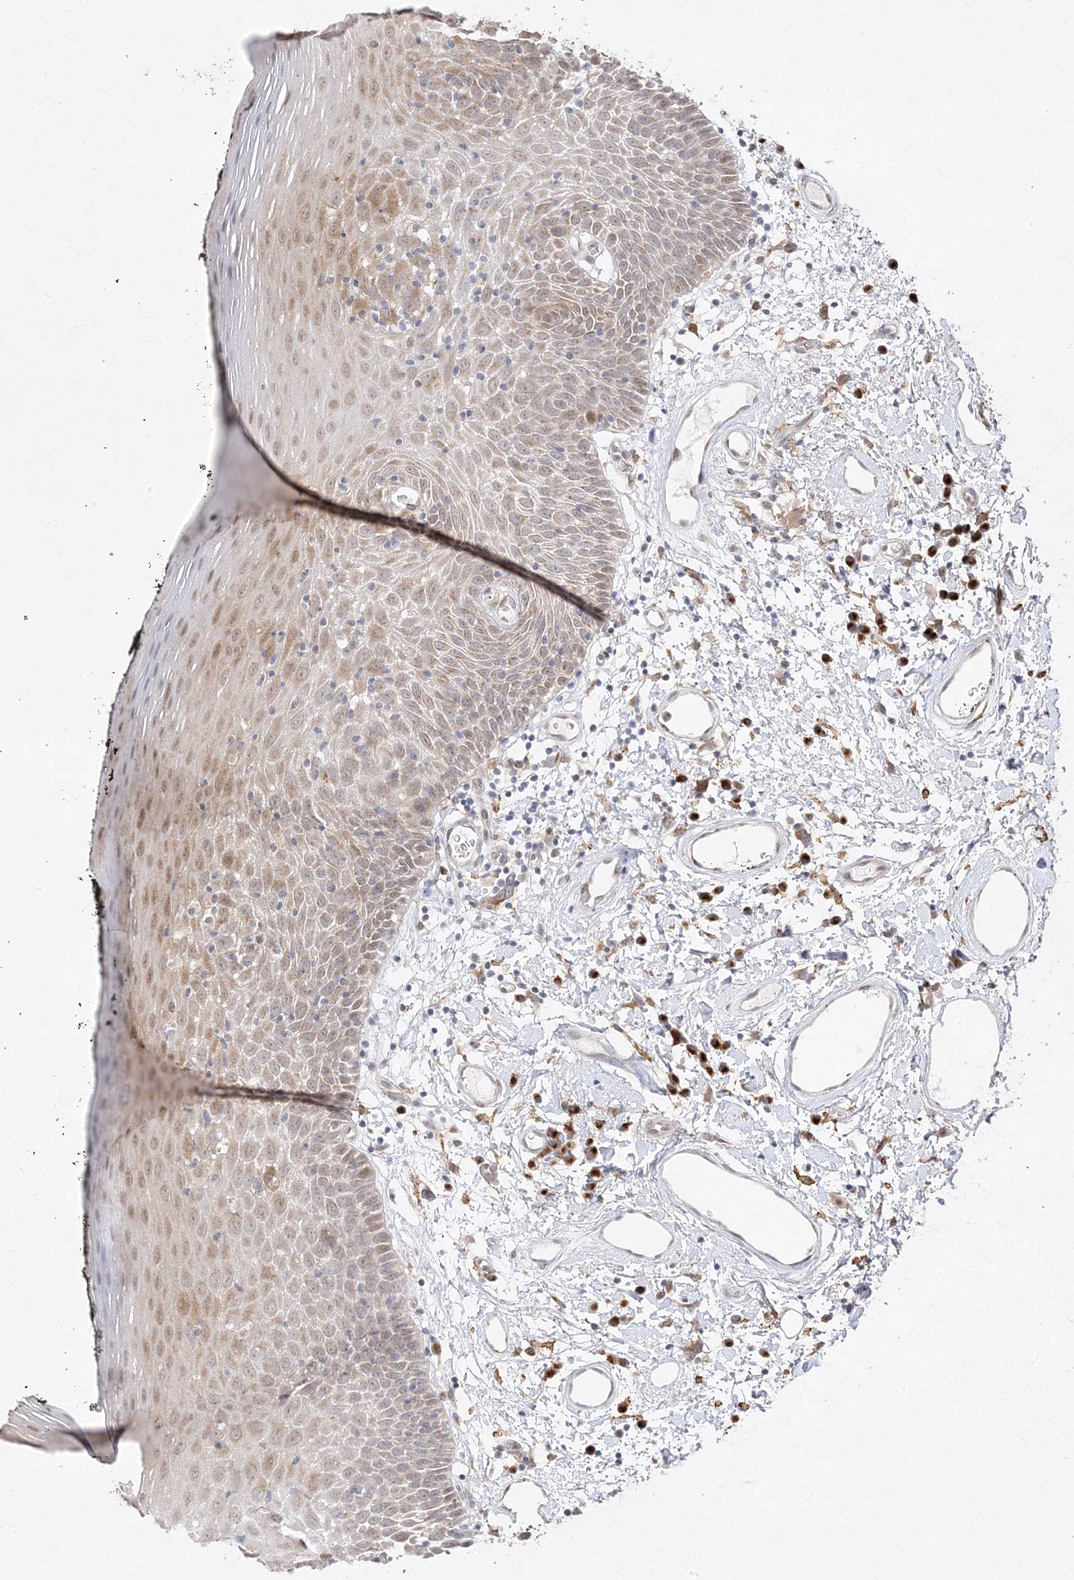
{"staining": {"intensity": "moderate", "quantity": "25%-75%", "location": "cytoplasmic/membranous"}, "tissue": "oral mucosa", "cell_type": "Squamous epithelial cells", "image_type": "normal", "snomed": [{"axis": "morphology", "description": "Normal tissue, NOS"}, {"axis": "topography", "description": "Oral tissue"}], "caption": "This micrograph exhibits immunohistochemistry staining of normal human oral mucosa, with medium moderate cytoplasmic/membranous expression in about 25%-75% of squamous epithelial cells.", "gene": "C2CD2", "patient": {"sex": "male", "age": 74}}